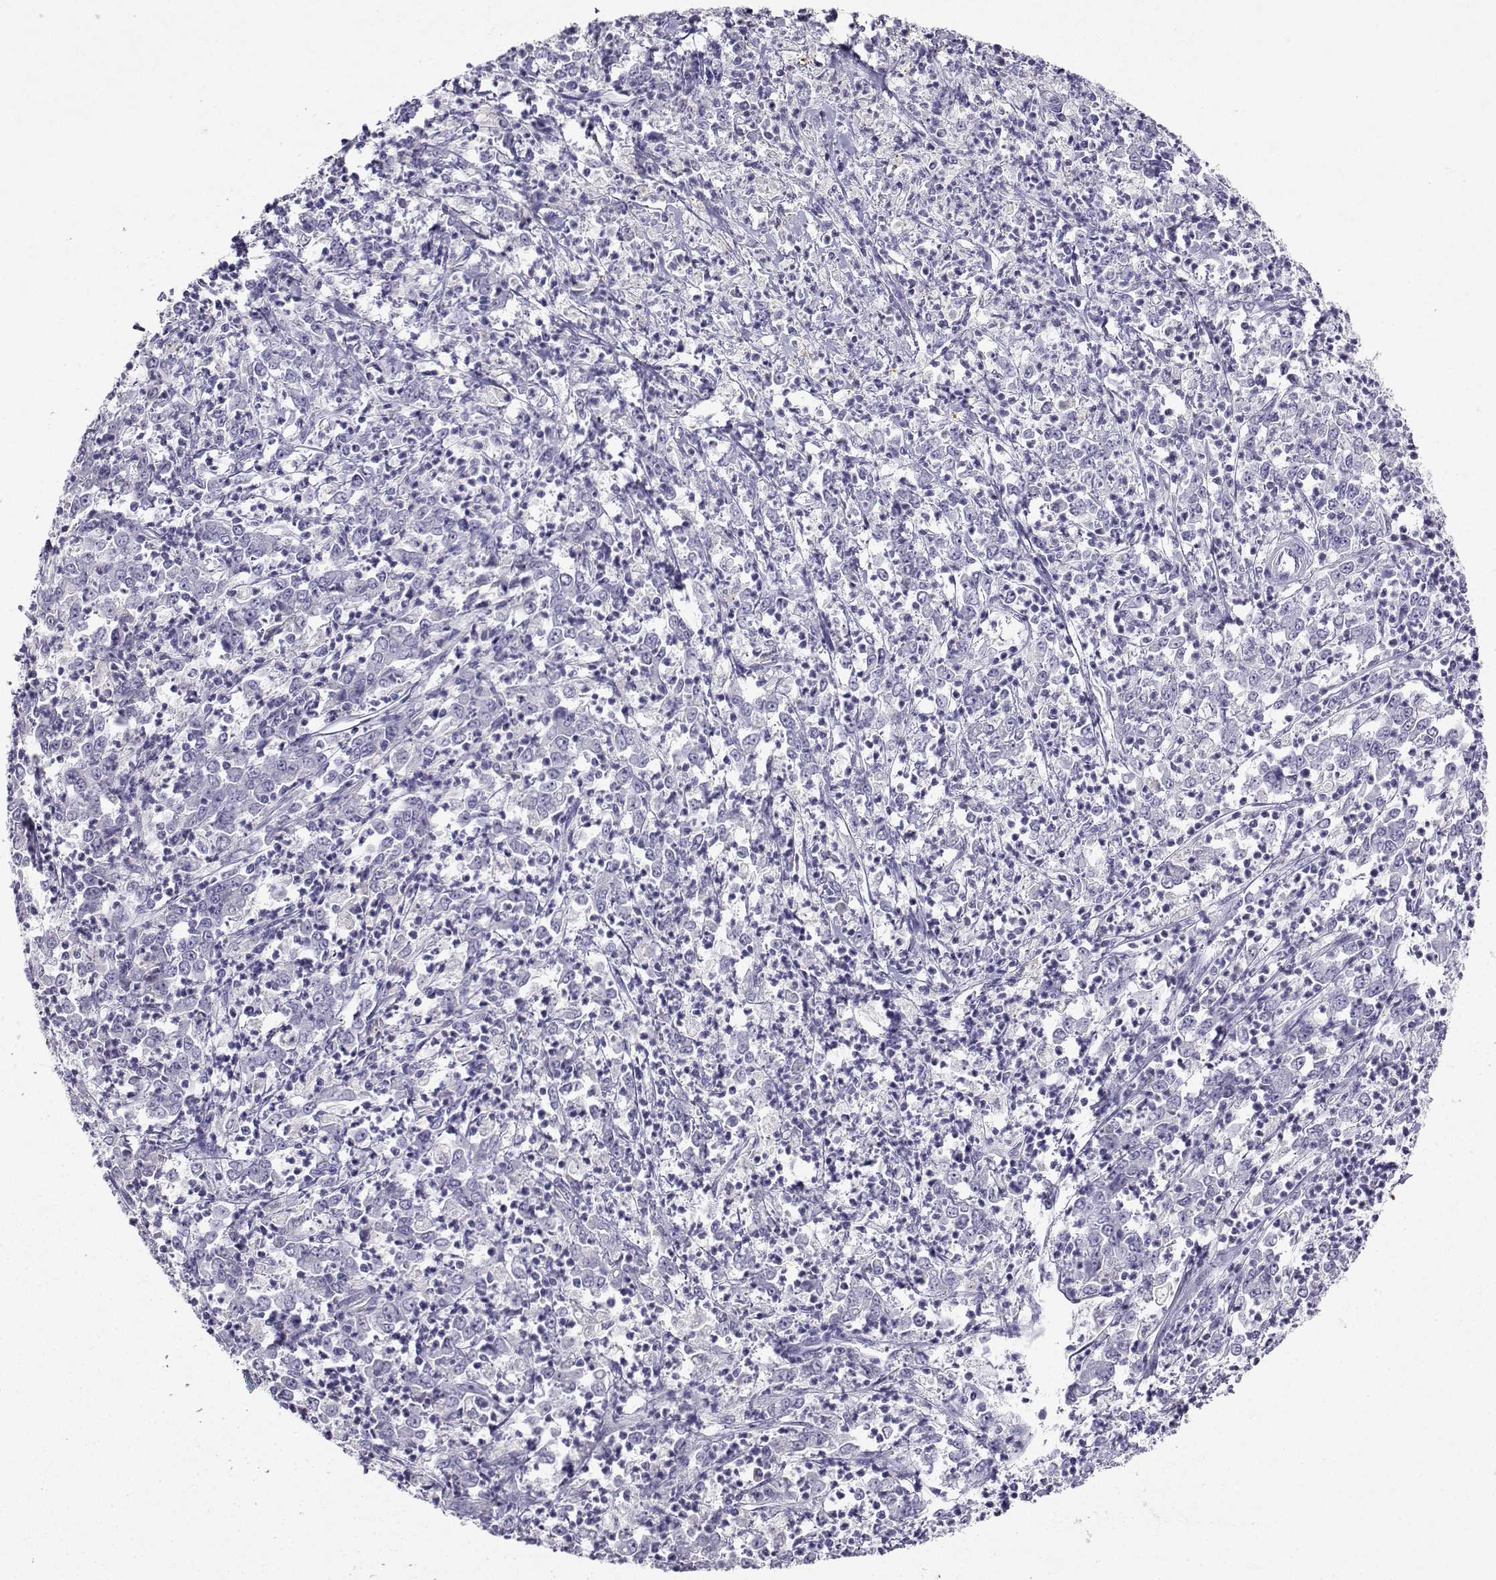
{"staining": {"intensity": "negative", "quantity": "none", "location": "none"}, "tissue": "stomach cancer", "cell_type": "Tumor cells", "image_type": "cancer", "snomed": [{"axis": "morphology", "description": "Adenocarcinoma, NOS"}, {"axis": "topography", "description": "Stomach, lower"}], "caption": "Stomach cancer was stained to show a protein in brown. There is no significant staining in tumor cells.", "gene": "GRIK4", "patient": {"sex": "female", "age": 71}}